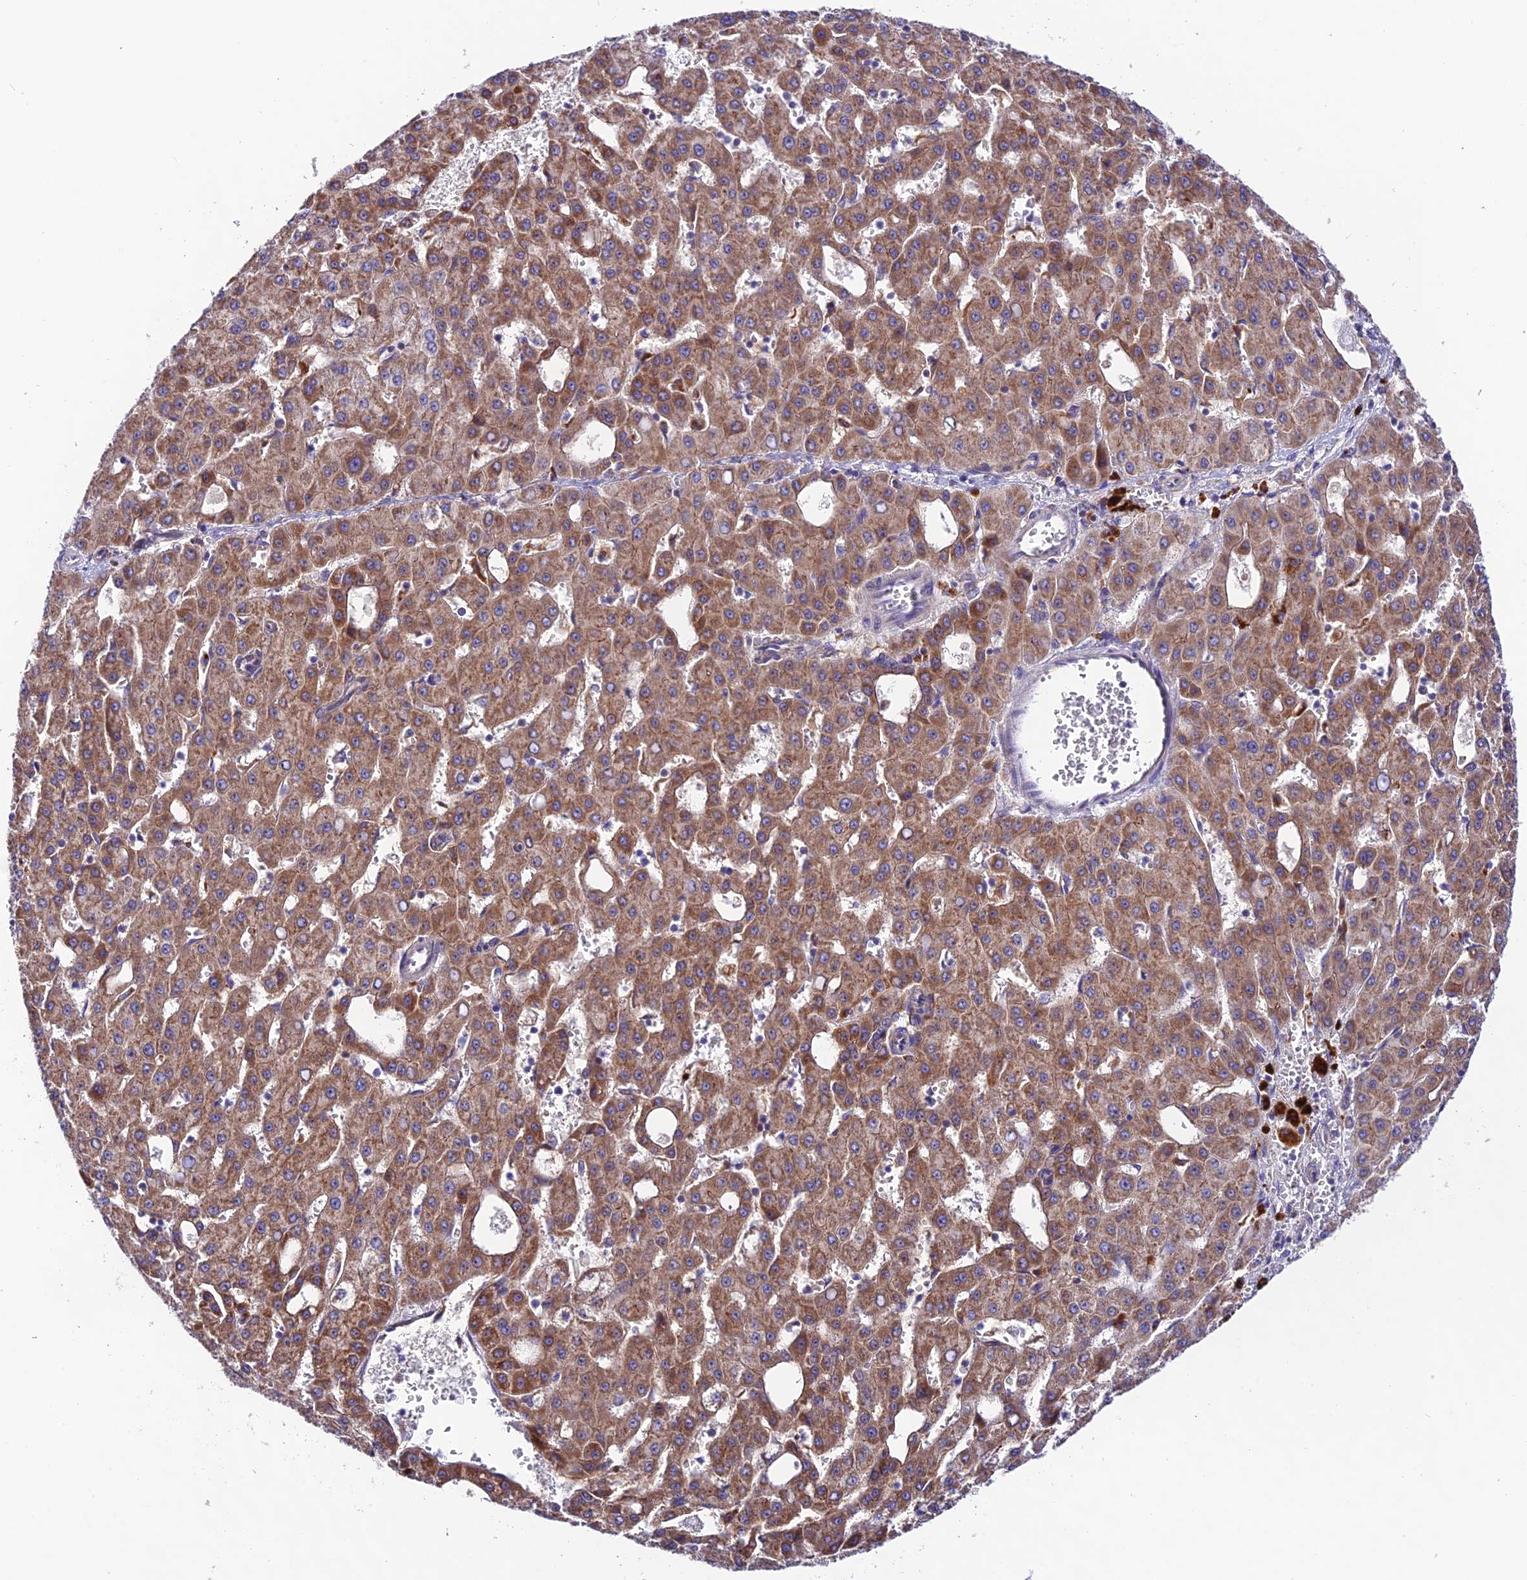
{"staining": {"intensity": "strong", "quantity": ">75%", "location": "cytoplasmic/membranous"}, "tissue": "liver cancer", "cell_type": "Tumor cells", "image_type": "cancer", "snomed": [{"axis": "morphology", "description": "Carcinoma, Hepatocellular, NOS"}, {"axis": "topography", "description": "Liver"}], "caption": "A high amount of strong cytoplasmic/membranous positivity is seen in about >75% of tumor cells in hepatocellular carcinoma (liver) tissue. (IHC, brightfield microscopy, high magnification).", "gene": "LACTB2", "patient": {"sex": "male", "age": 47}}